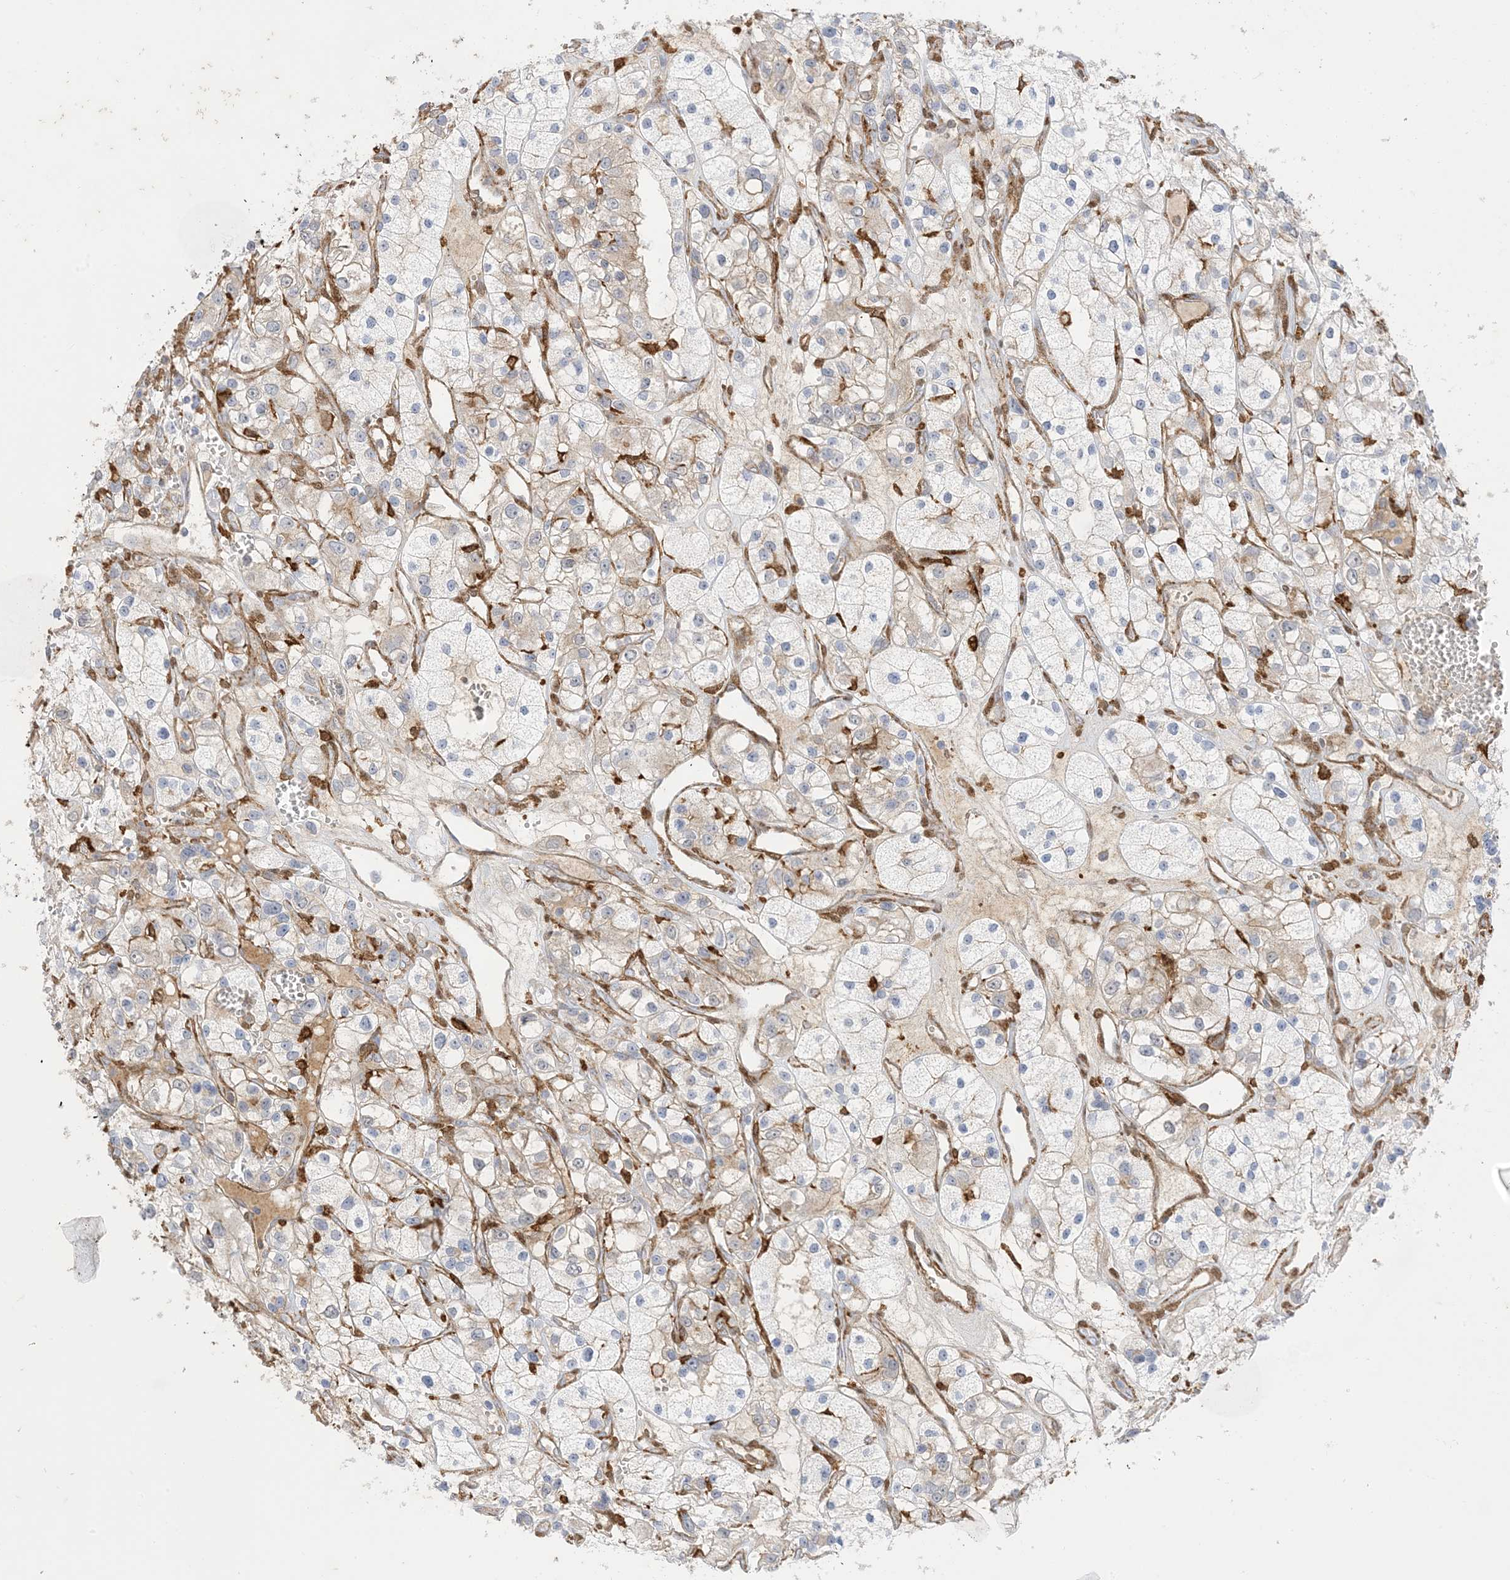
{"staining": {"intensity": "negative", "quantity": "none", "location": "none"}, "tissue": "renal cancer", "cell_type": "Tumor cells", "image_type": "cancer", "snomed": [{"axis": "morphology", "description": "Adenocarcinoma, NOS"}, {"axis": "topography", "description": "Kidney"}], "caption": "Human renal adenocarcinoma stained for a protein using immunohistochemistry (IHC) reveals no expression in tumor cells.", "gene": "GSN", "patient": {"sex": "female", "age": 57}}